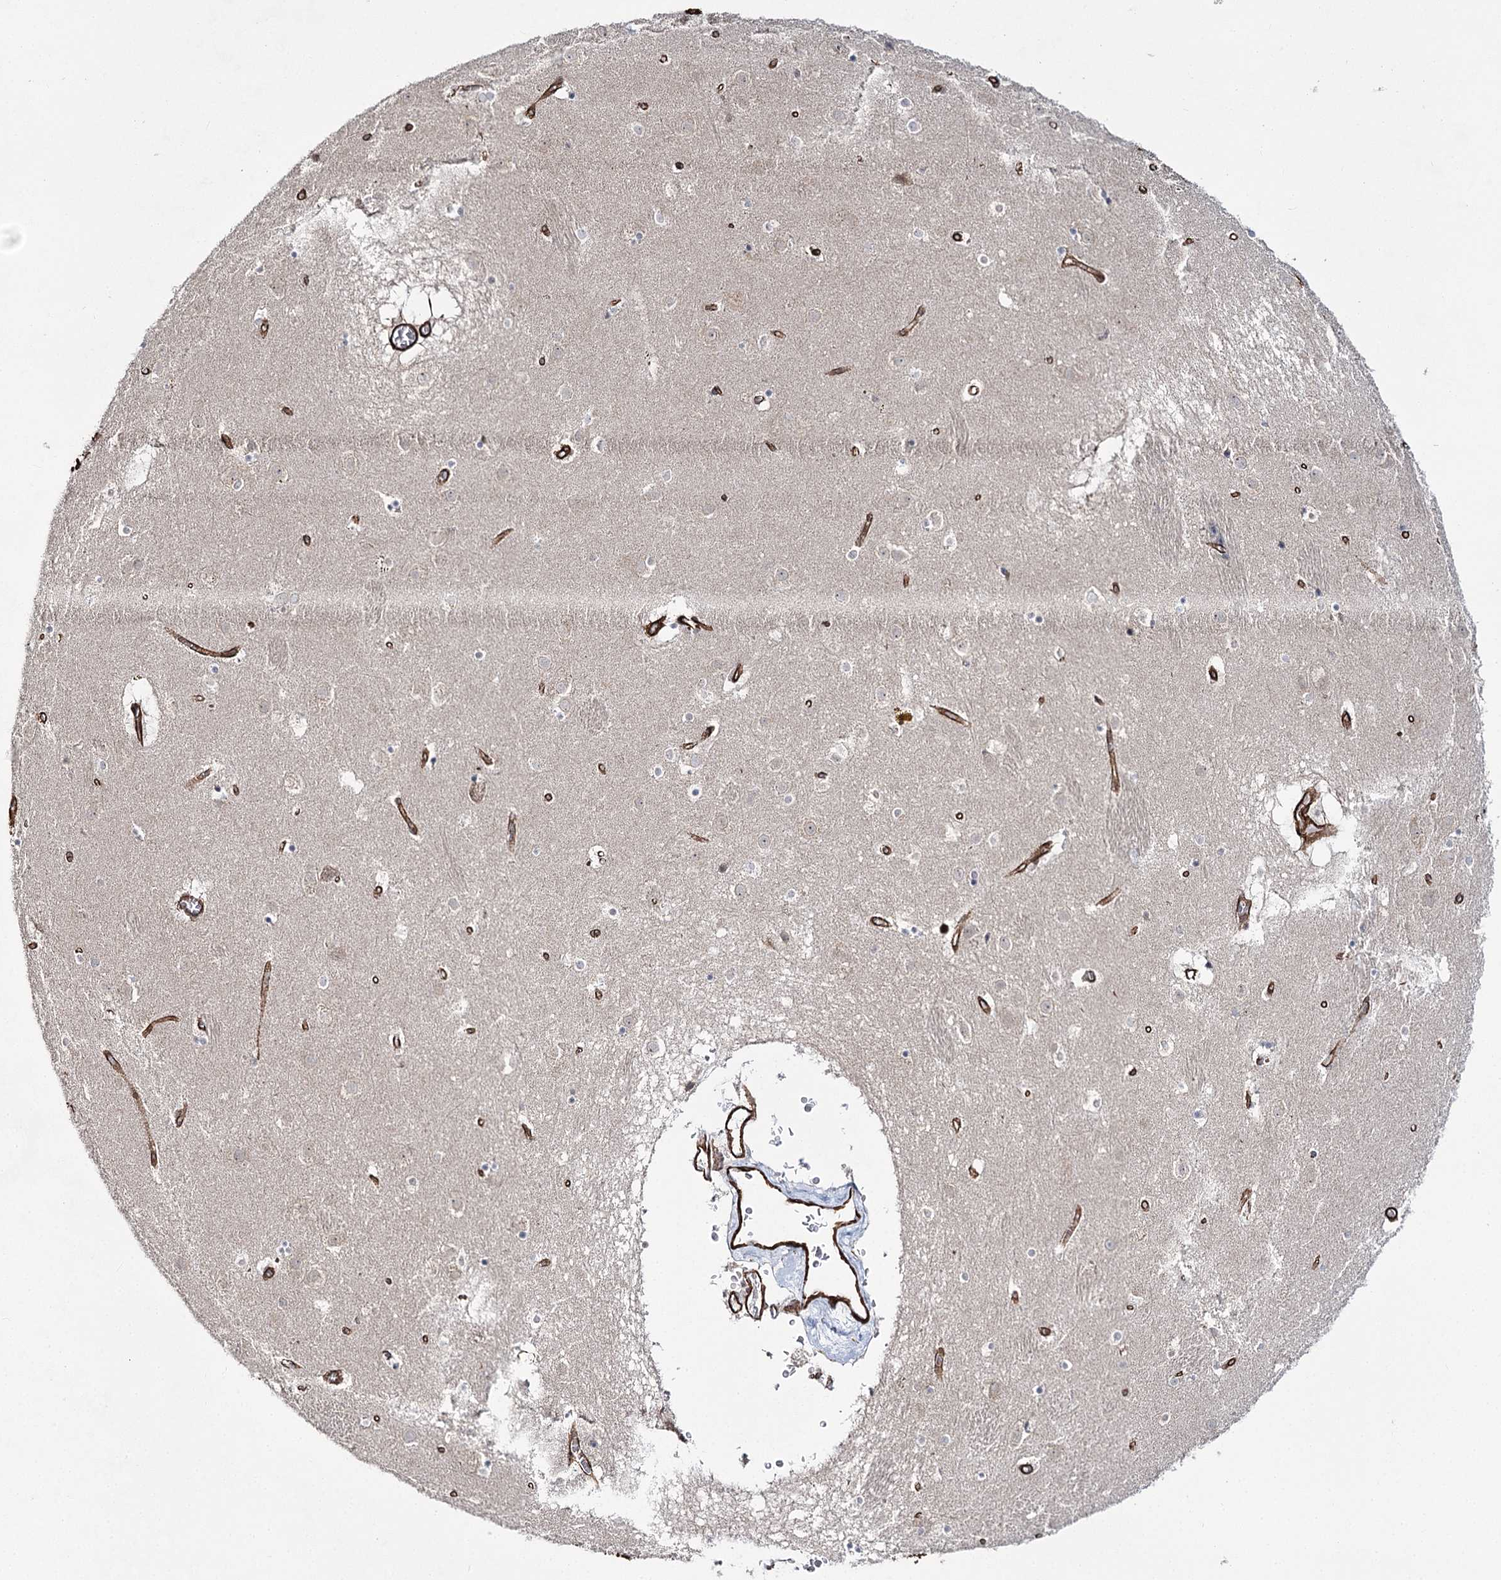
{"staining": {"intensity": "negative", "quantity": "none", "location": "none"}, "tissue": "caudate", "cell_type": "Glial cells", "image_type": "normal", "snomed": [{"axis": "morphology", "description": "Normal tissue, NOS"}, {"axis": "topography", "description": "Lateral ventricle wall"}], "caption": "Caudate was stained to show a protein in brown. There is no significant expression in glial cells. (DAB (3,3'-diaminobenzidine) IHC with hematoxylin counter stain).", "gene": "CWF19L1", "patient": {"sex": "male", "age": 70}}